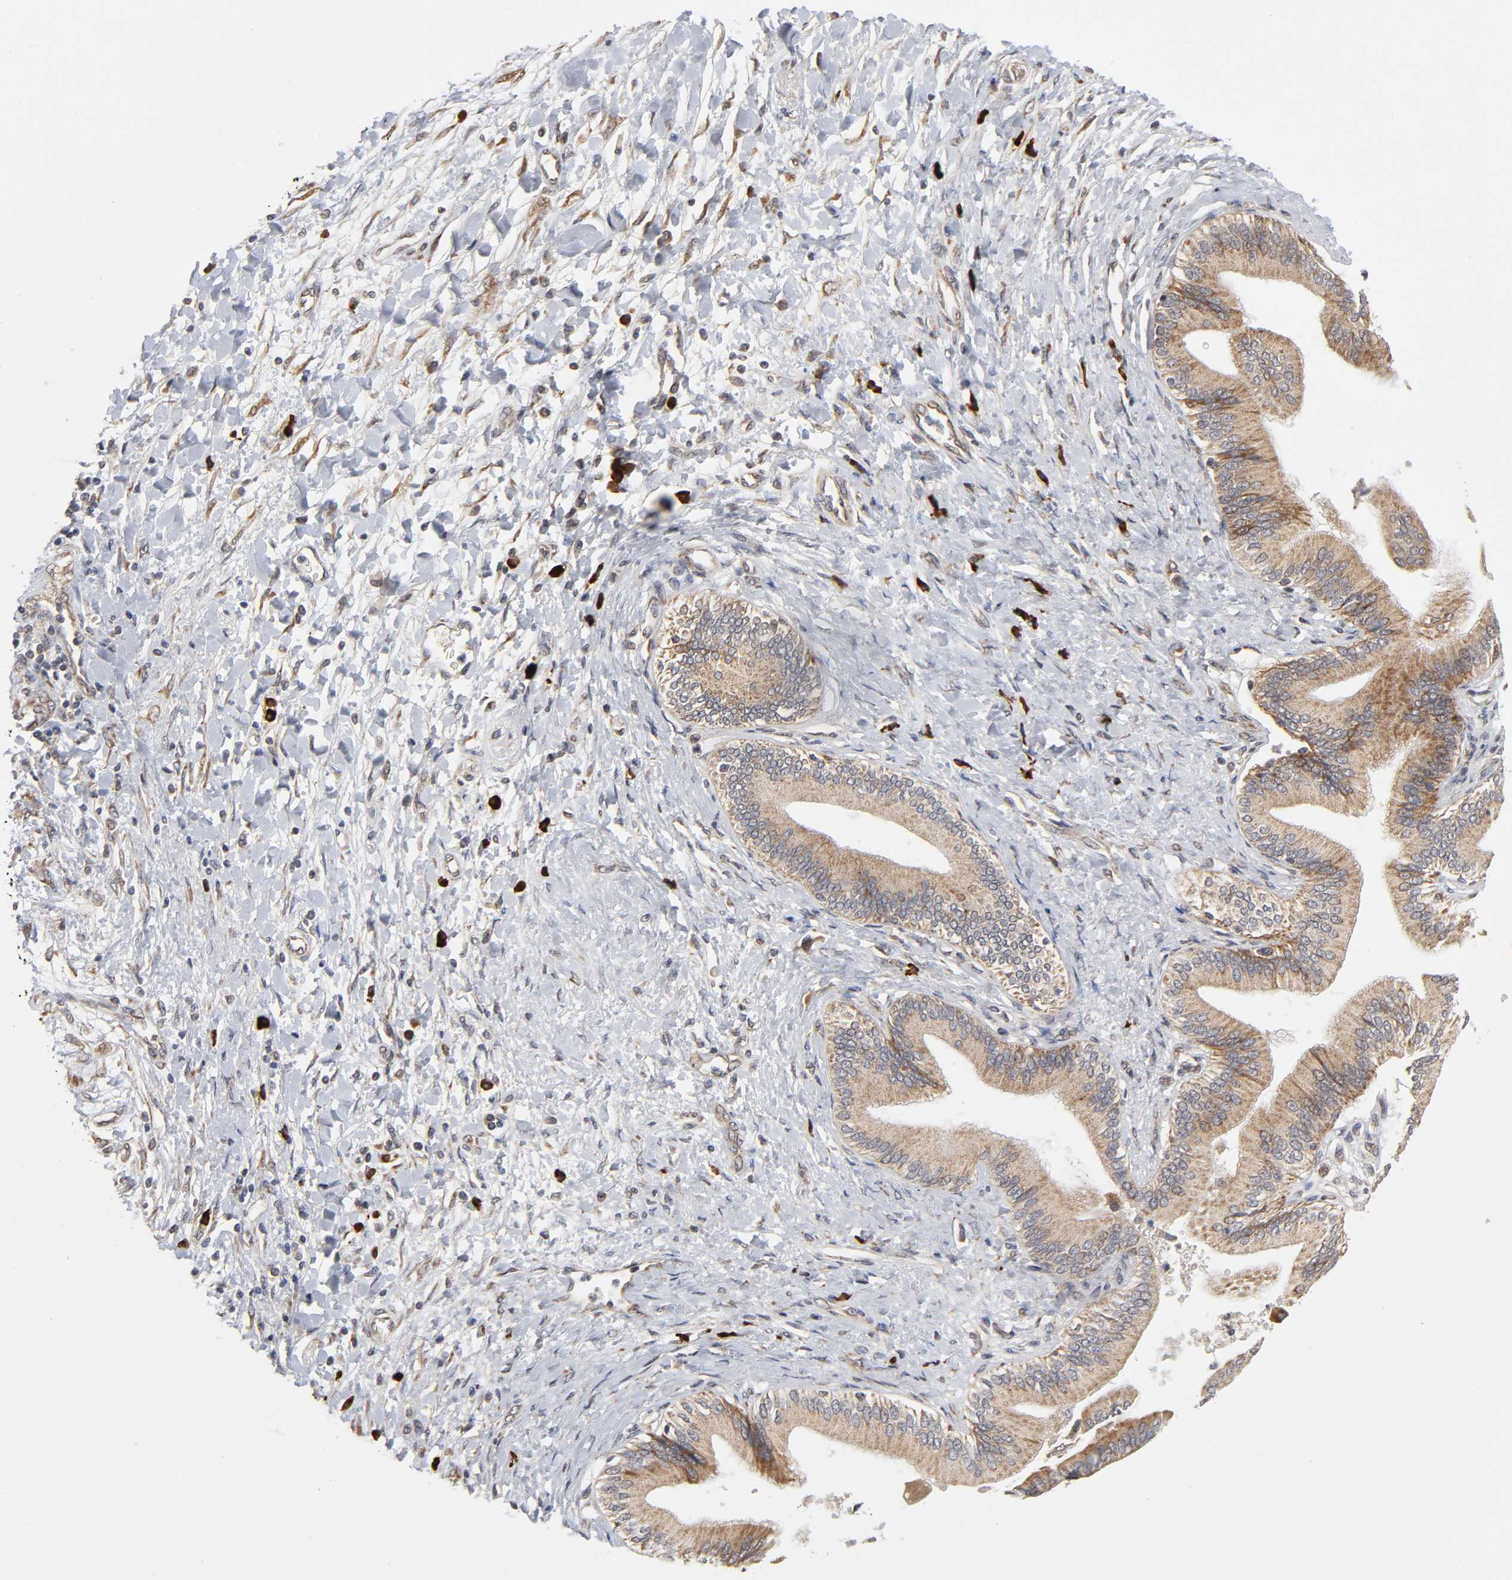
{"staining": {"intensity": "negative", "quantity": "none", "location": "none"}, "tissue": "adipose tissue", "cell_type": "Adipocytes", "image_type": "normal", "snomed": [{"axis": "morphology", "description": "Normal tissue, NOS"}, {"axis": "morphology", "description": "Cholangiocarcinoma"}, {"axis": "topography", "description": "Liver"}, {"axis": "topography", "description": "Peripheral nerve tissue"}], "caption": "There is no significant positivity in adipocytes of adipose tissue. The staining is performed using DAB (3,3'-diaminobenzidine) brown chromogen with nuclei counter-stained in using hematoxylin.", "gene": "SLC30A9", "patient": {"sex": "male", "age": 50}}